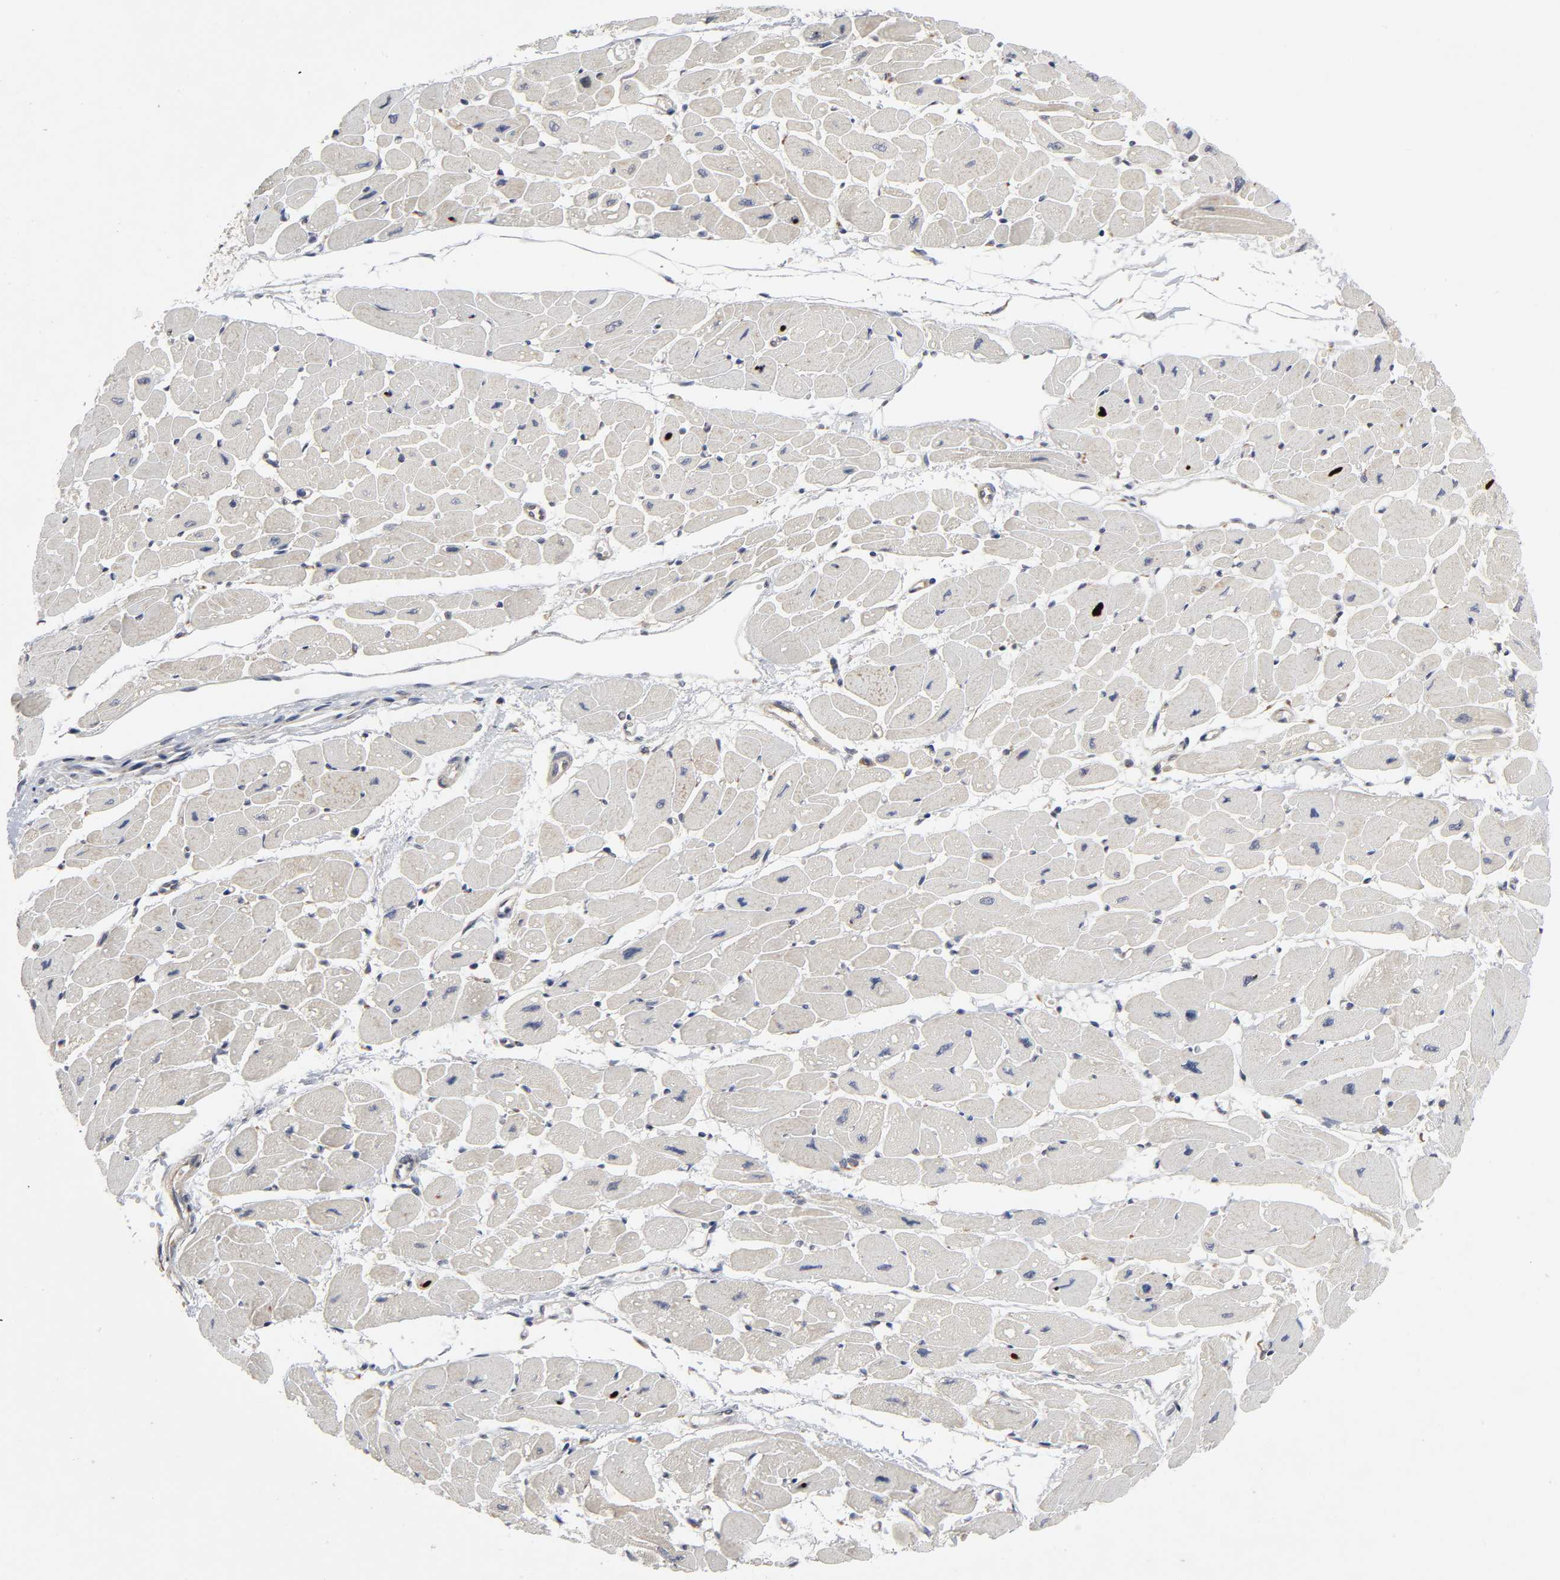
{"staining": {"intensity": "moderate", "quantity": "25%-75%", "location": "cytoplasmic/membranous"}, "tissue": "heart muscle", "cell_type": "Cardiomyocytes", "image_type": "normal", "snomed": [{"axis": "morphology", "description": "Normal tissue, NOS"}, {"axis": "topography", "description": "Heart"}], "caption": "An immunohistochemistry (IHC) image of unremarkable tissue is shown. Protein staining in brown highlights moderate cytoplasmic/membranous positivity in heart muscle within cardiomyocytes.", "gene": "SLC30A9", "patient": {"sex": "female", "age": 54}}